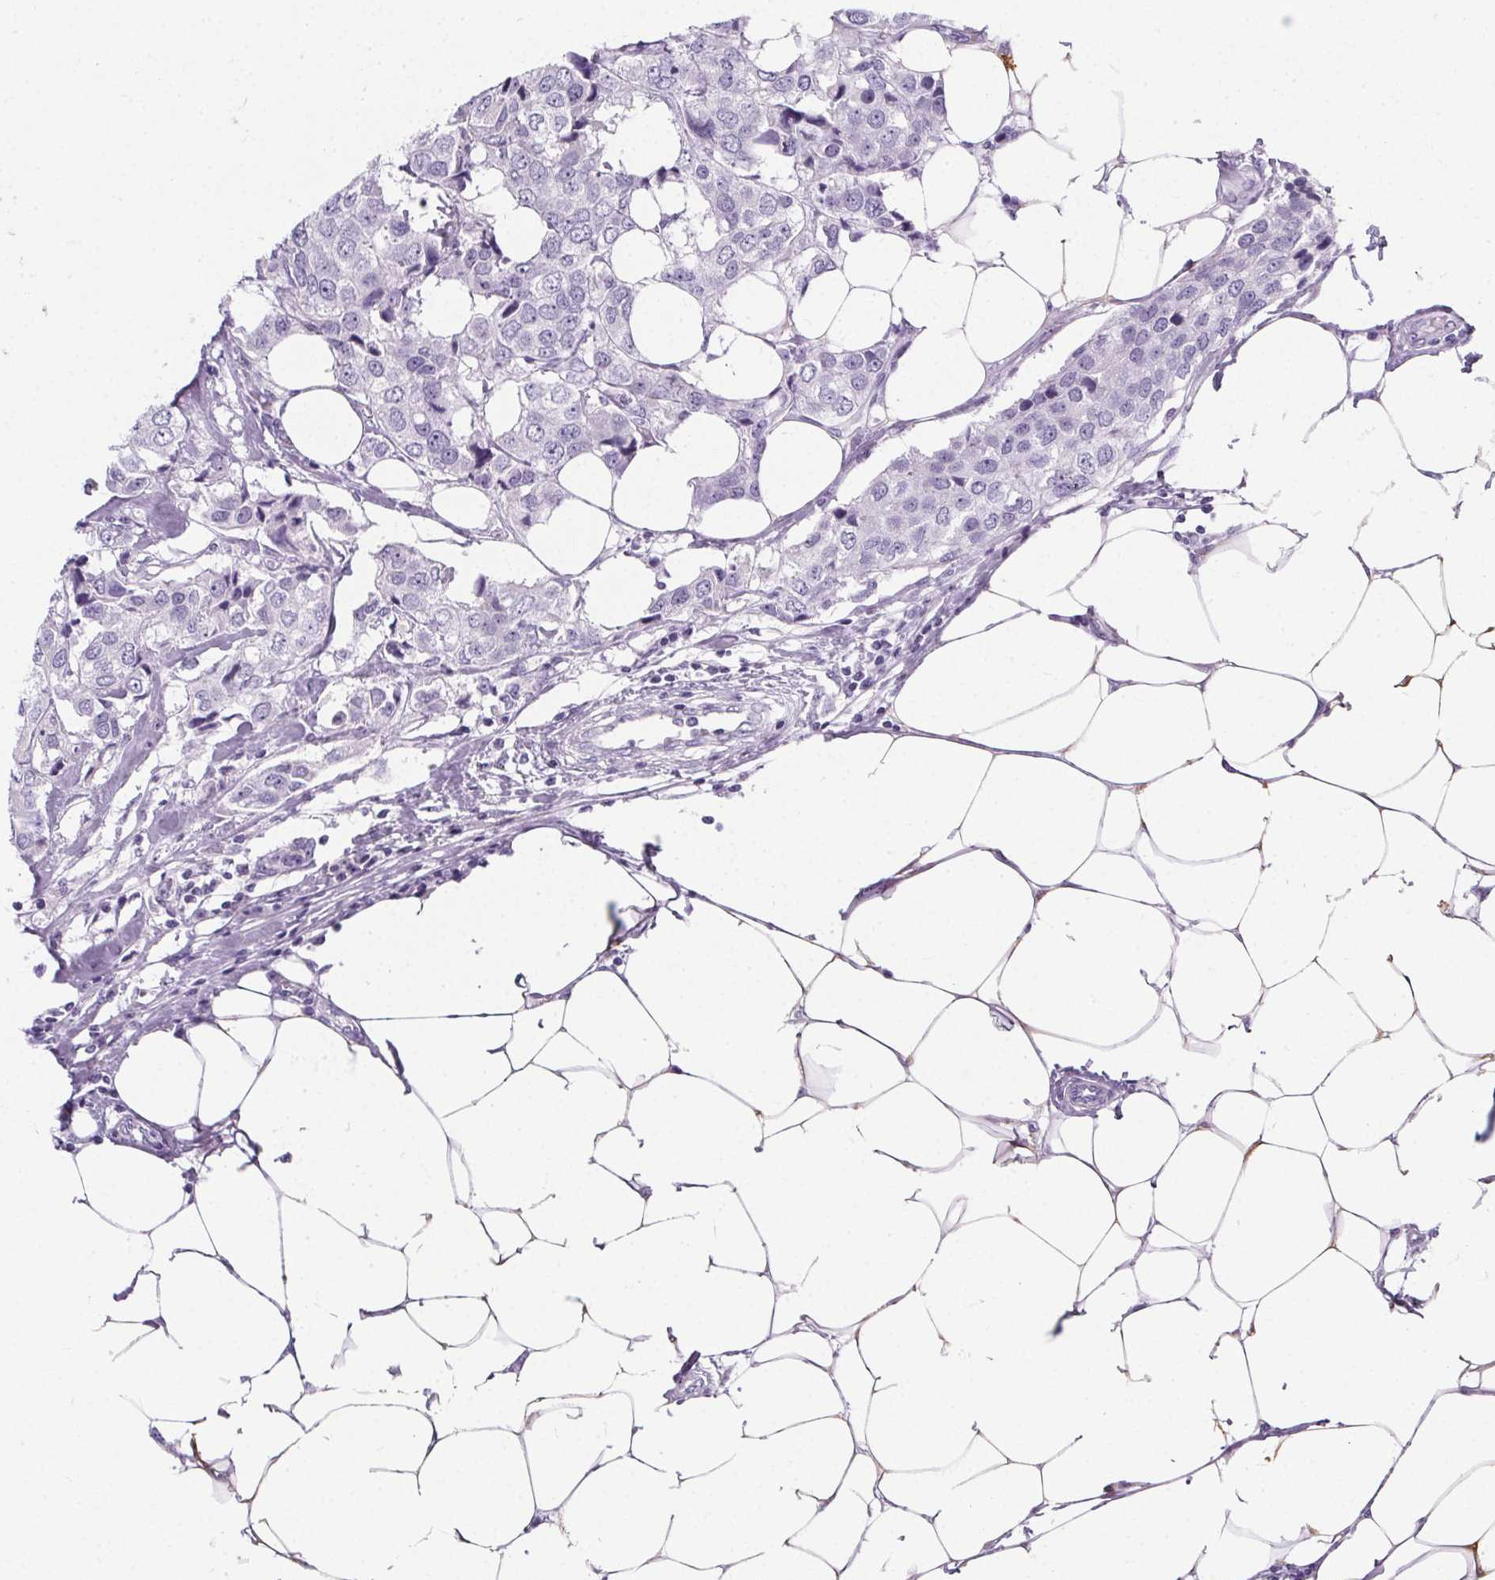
{"staining": {"intensity": "negative", "quantity": "none", "location": "none"}, "tissue": "breast cancer", "cell_type": "Tumor cells", "image_type": "cancer", "snomed": [{"axis": "morphology", "description": "Duct carcinoma"}, {"axis": "topography", "description": "Breast"}], "caption": "Immunohistochemistry of infiltrating ductal carcinoma (breast) demonstrates no expression in tumor cells. Nuclei are stained in blue.", "gene": "ADRB1", "patient": {"sex": "female", "age": 80}}